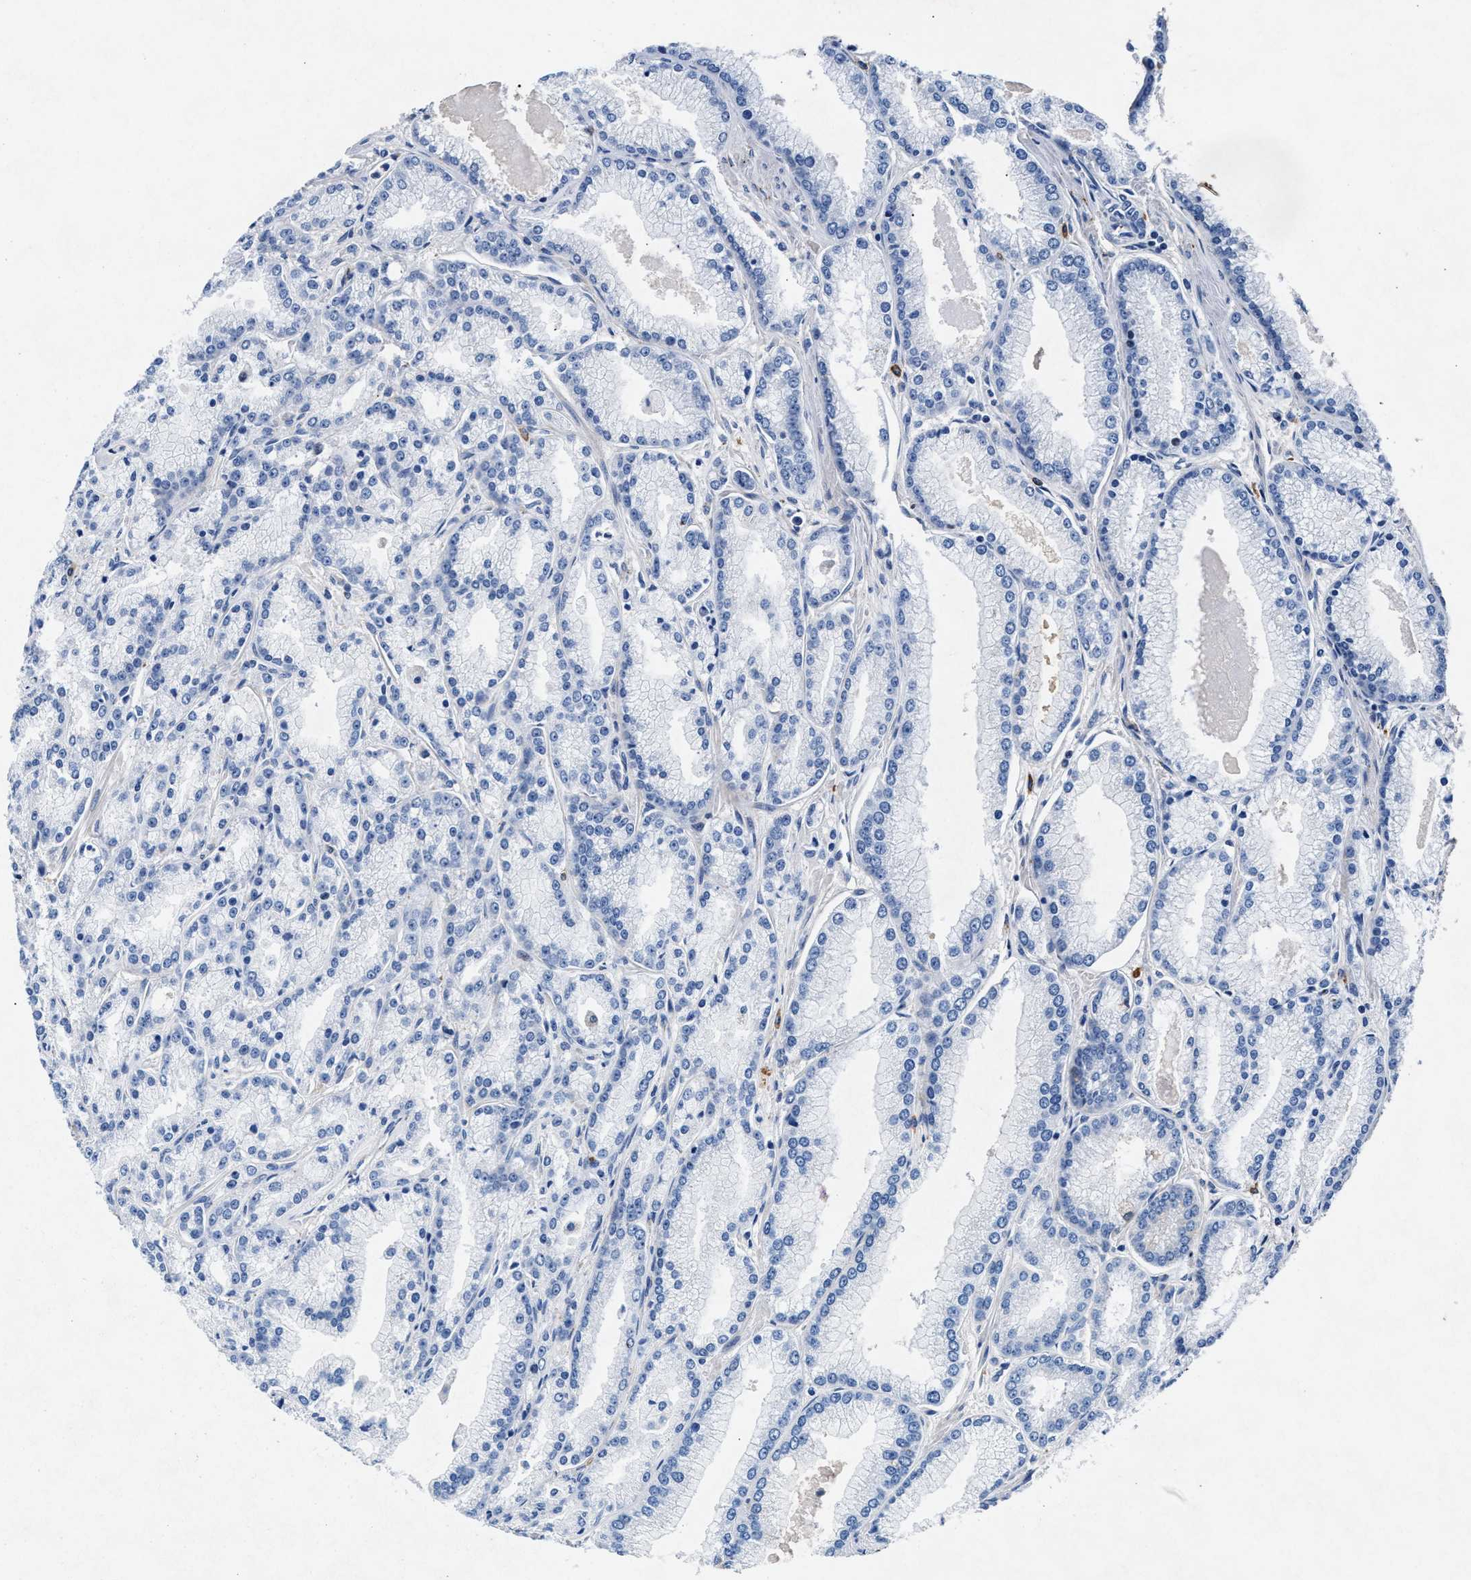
{"staining": {"intensity": "negative", "quantity": "none", "location": "none"}, "tissue": "prostate cancer", "cell_type": "Tumor cells", "image_type": "cancer", "snomed": [{"axis": "morphology", "description": "Adenocarcinoma, High grade"}, {"axis": "topography", "description": "Prostate"}], "caption": "The micrograph shows no staining of tumor cells in prostate cancer (high-grade adenocarcinoma).", "gene": "MAP6", "patient": {"sex": "male", "age": 61}}